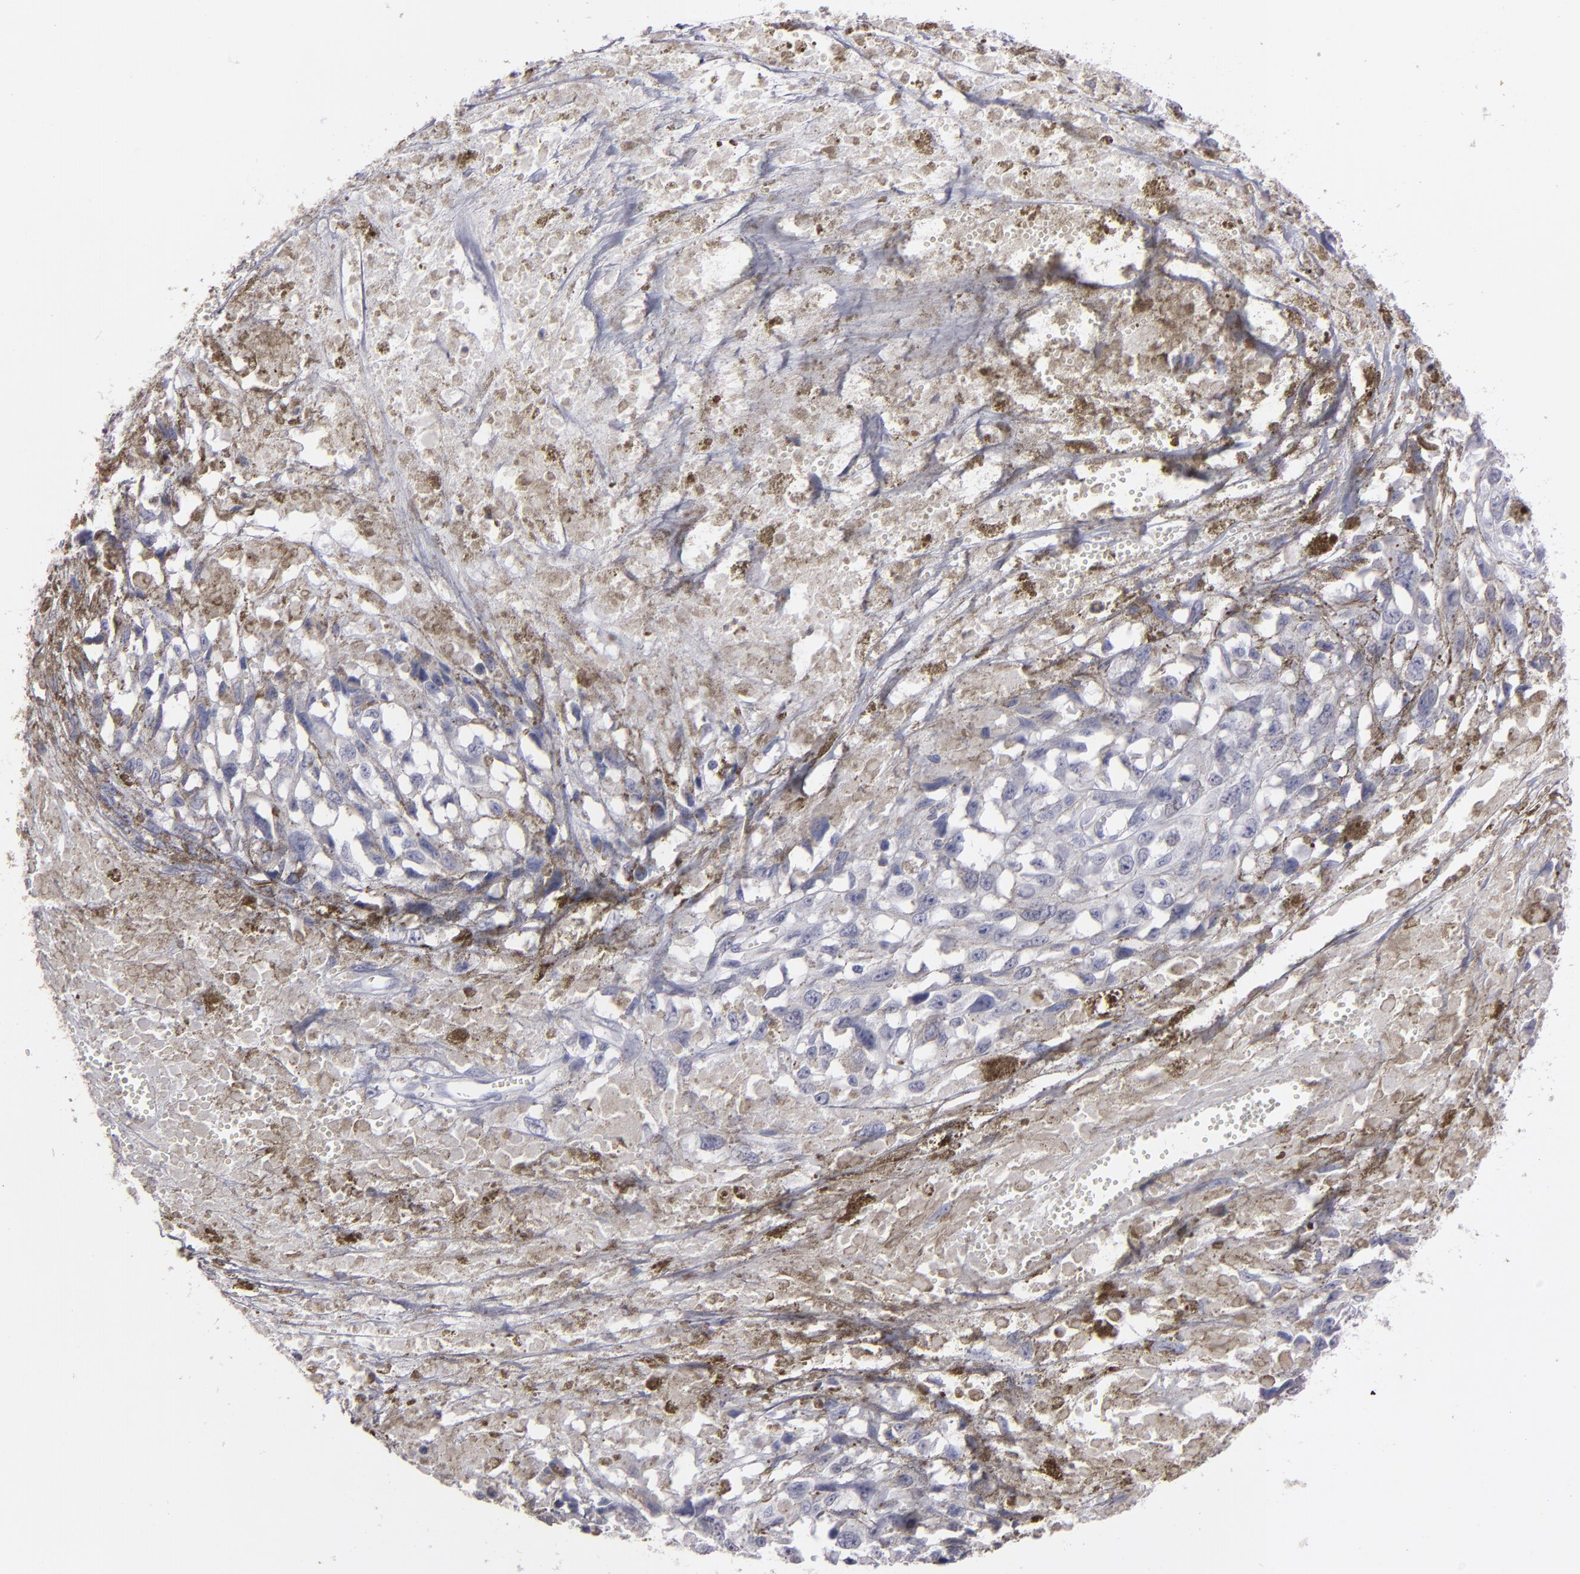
{"staining": {"intensity": "moderate", "quantity": "<25%", "location": "cytoplasmic/membranous"}, "tissue": "melanoma", "cell_type": "Tumor cells", "image_type": "cancer", "snomed": [{"axis": "morphology", "description": "Malignant melanoma, Metastatic site"}, {"axis": "topography", "description": "Lymph node"}], "caption": "Immunohistochemical staining of human malignant melanoma (metastatic site) shows moderate cytoplasmic/membranous protein staining in approximately <25% of tumor cells. (DAB IHC, brown staining for protein, blue staining for nuclei).", "gene": "SEMA3G", "patient": {"sex": "male", "age": 59}}